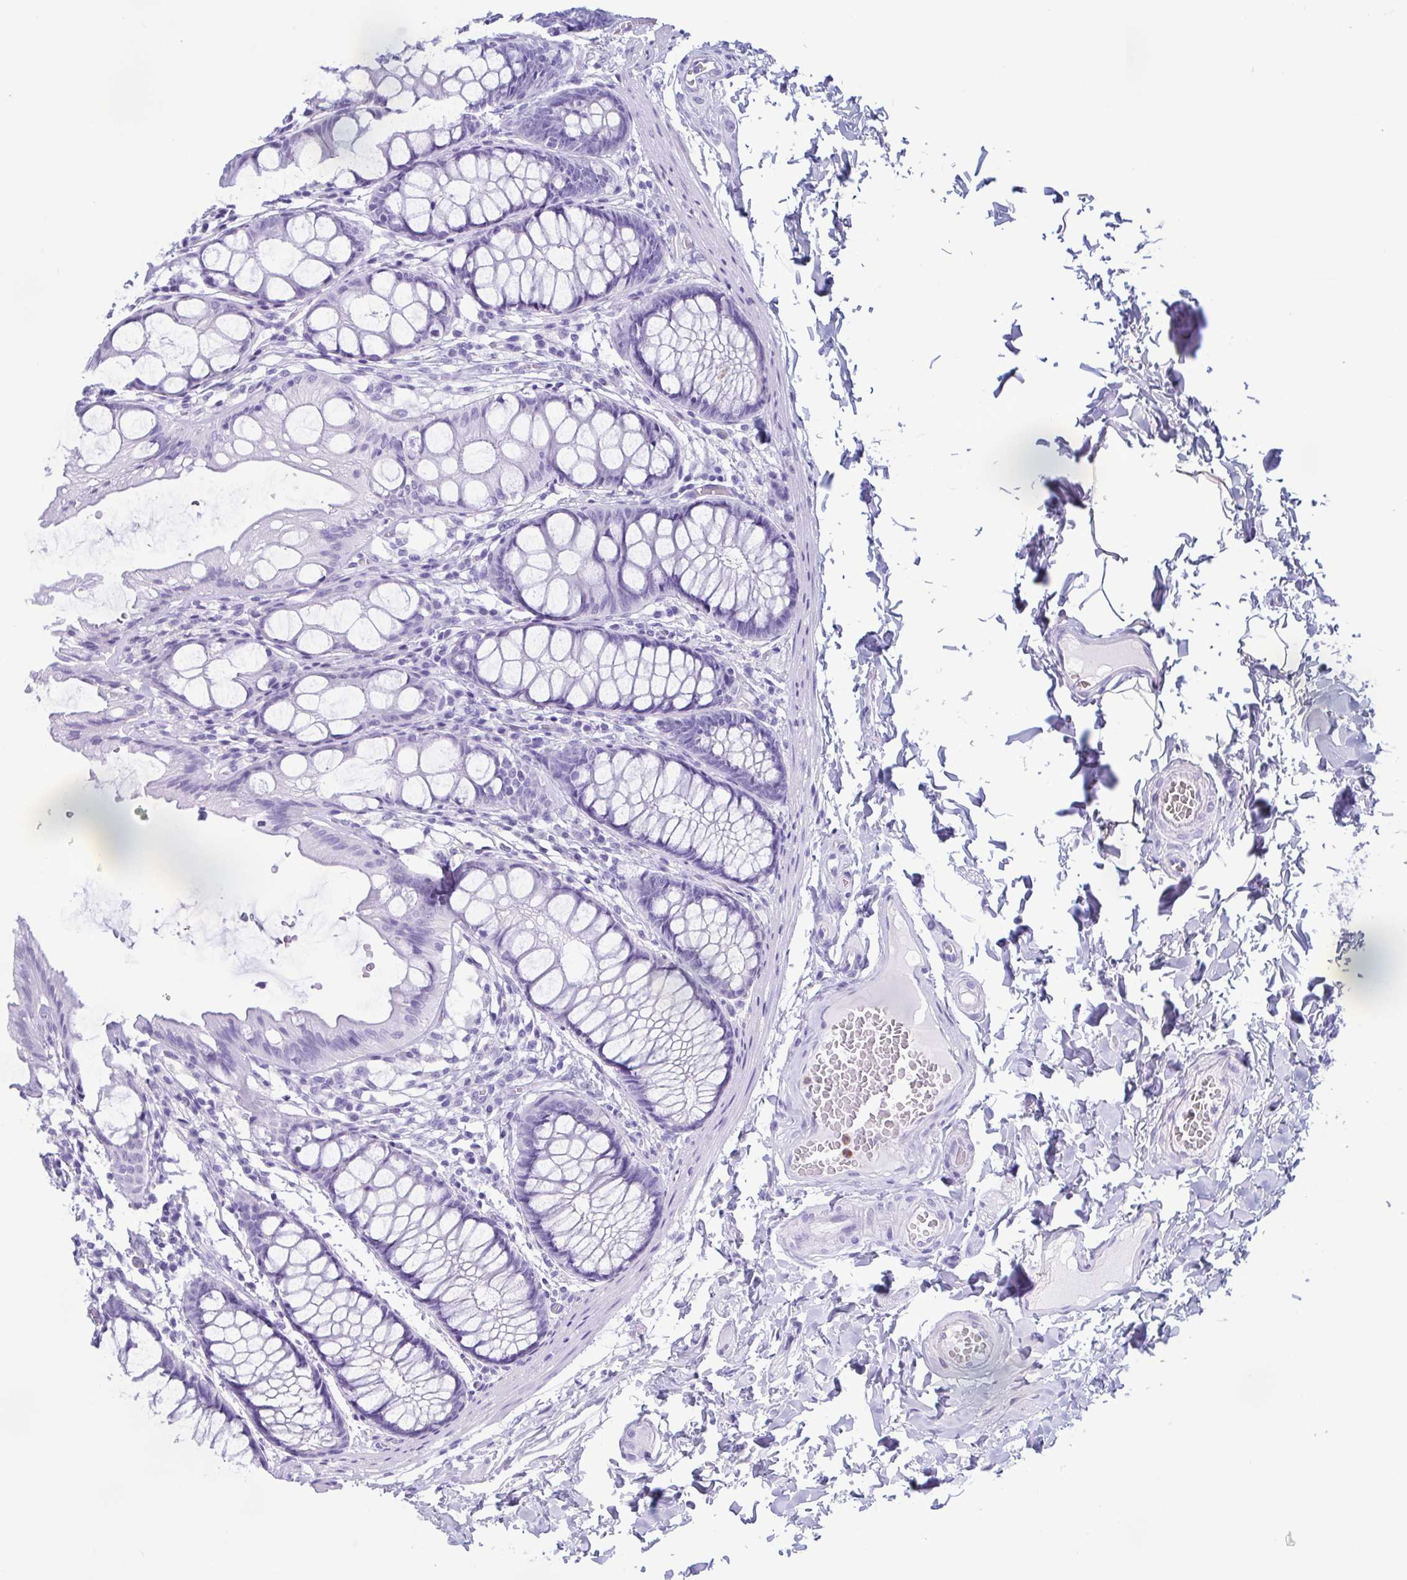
{"staining": {"intensity": "negative", "quantity": "none", "location": "none"}, "tissue": "colon", "cell_type": "Endothelial cells", "image_type": "normal", "snomed": [{"axis": "morphology", "description": "Normal tissue, NOS"}, {"axis": "topography", "description": "Colon"}], "caption": "An immunohistochemistry (IHC) micrograph of benign colon is shown. There is no staining in endothelial cells of colon.", "gene": "LTF", "patient": {"sex": "male", "age": 47}}